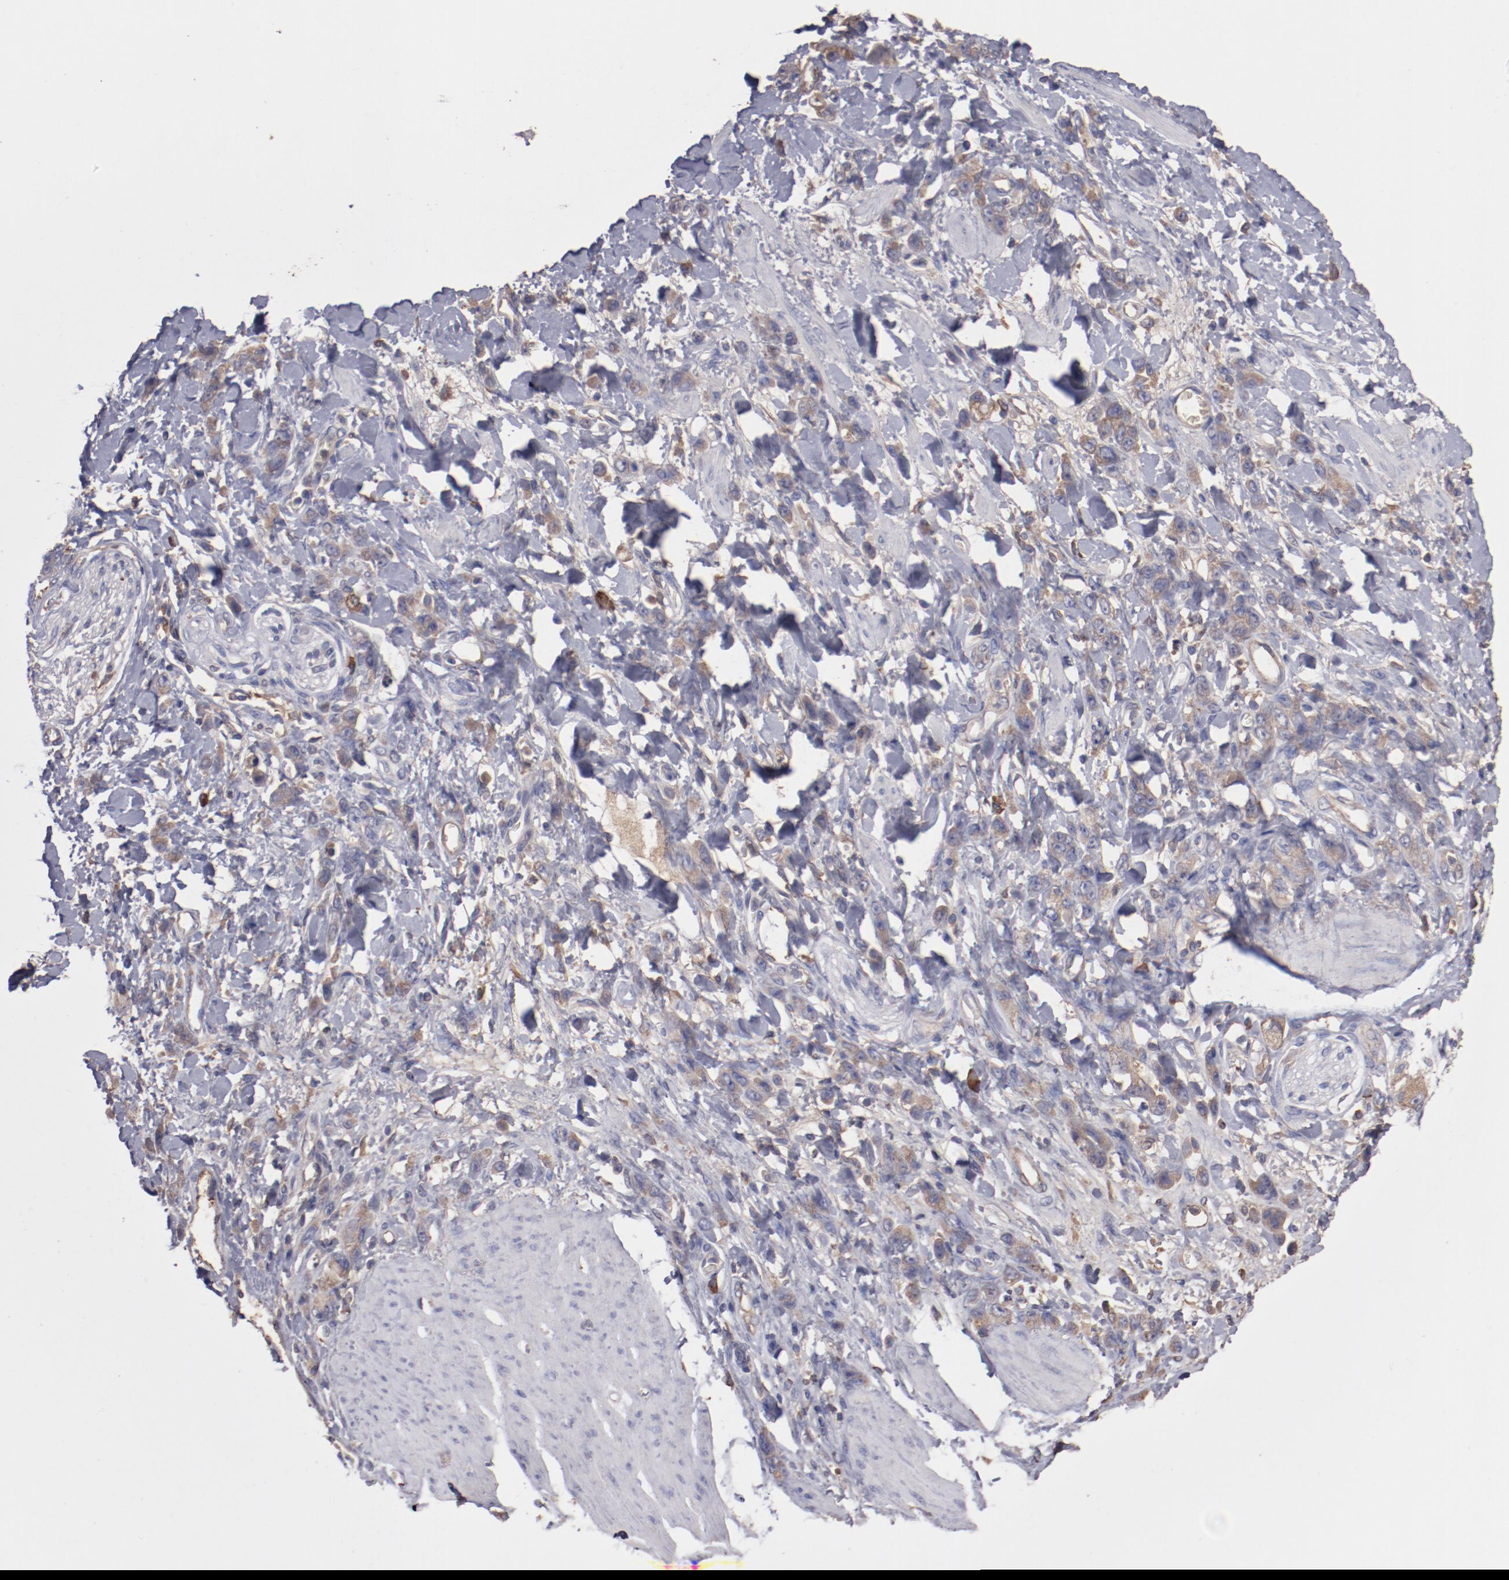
{"staining": {"intensity": "weak", "quantity": "25%-75%", "location": "cytoplasmic/membranous"}, "tissue": "stomach cancer", "cell_type": "Tumor cells", "image_type": "cancer", "snomed": [{"axis": "morphology", "description": "Normal tissue, NOS"}, {"axis": "morphology", "description": "Adenocarcinoma, NOS"}, {"axis": "topography", "description": "Stomach"}], "caption": "Stomach adenocarcinoma stained for a protein shows weak cytoplasmic/membranous positivity in tumor cells.", "gene": "NFKBIE", "patient": {"sex": "male", "age": 82}}